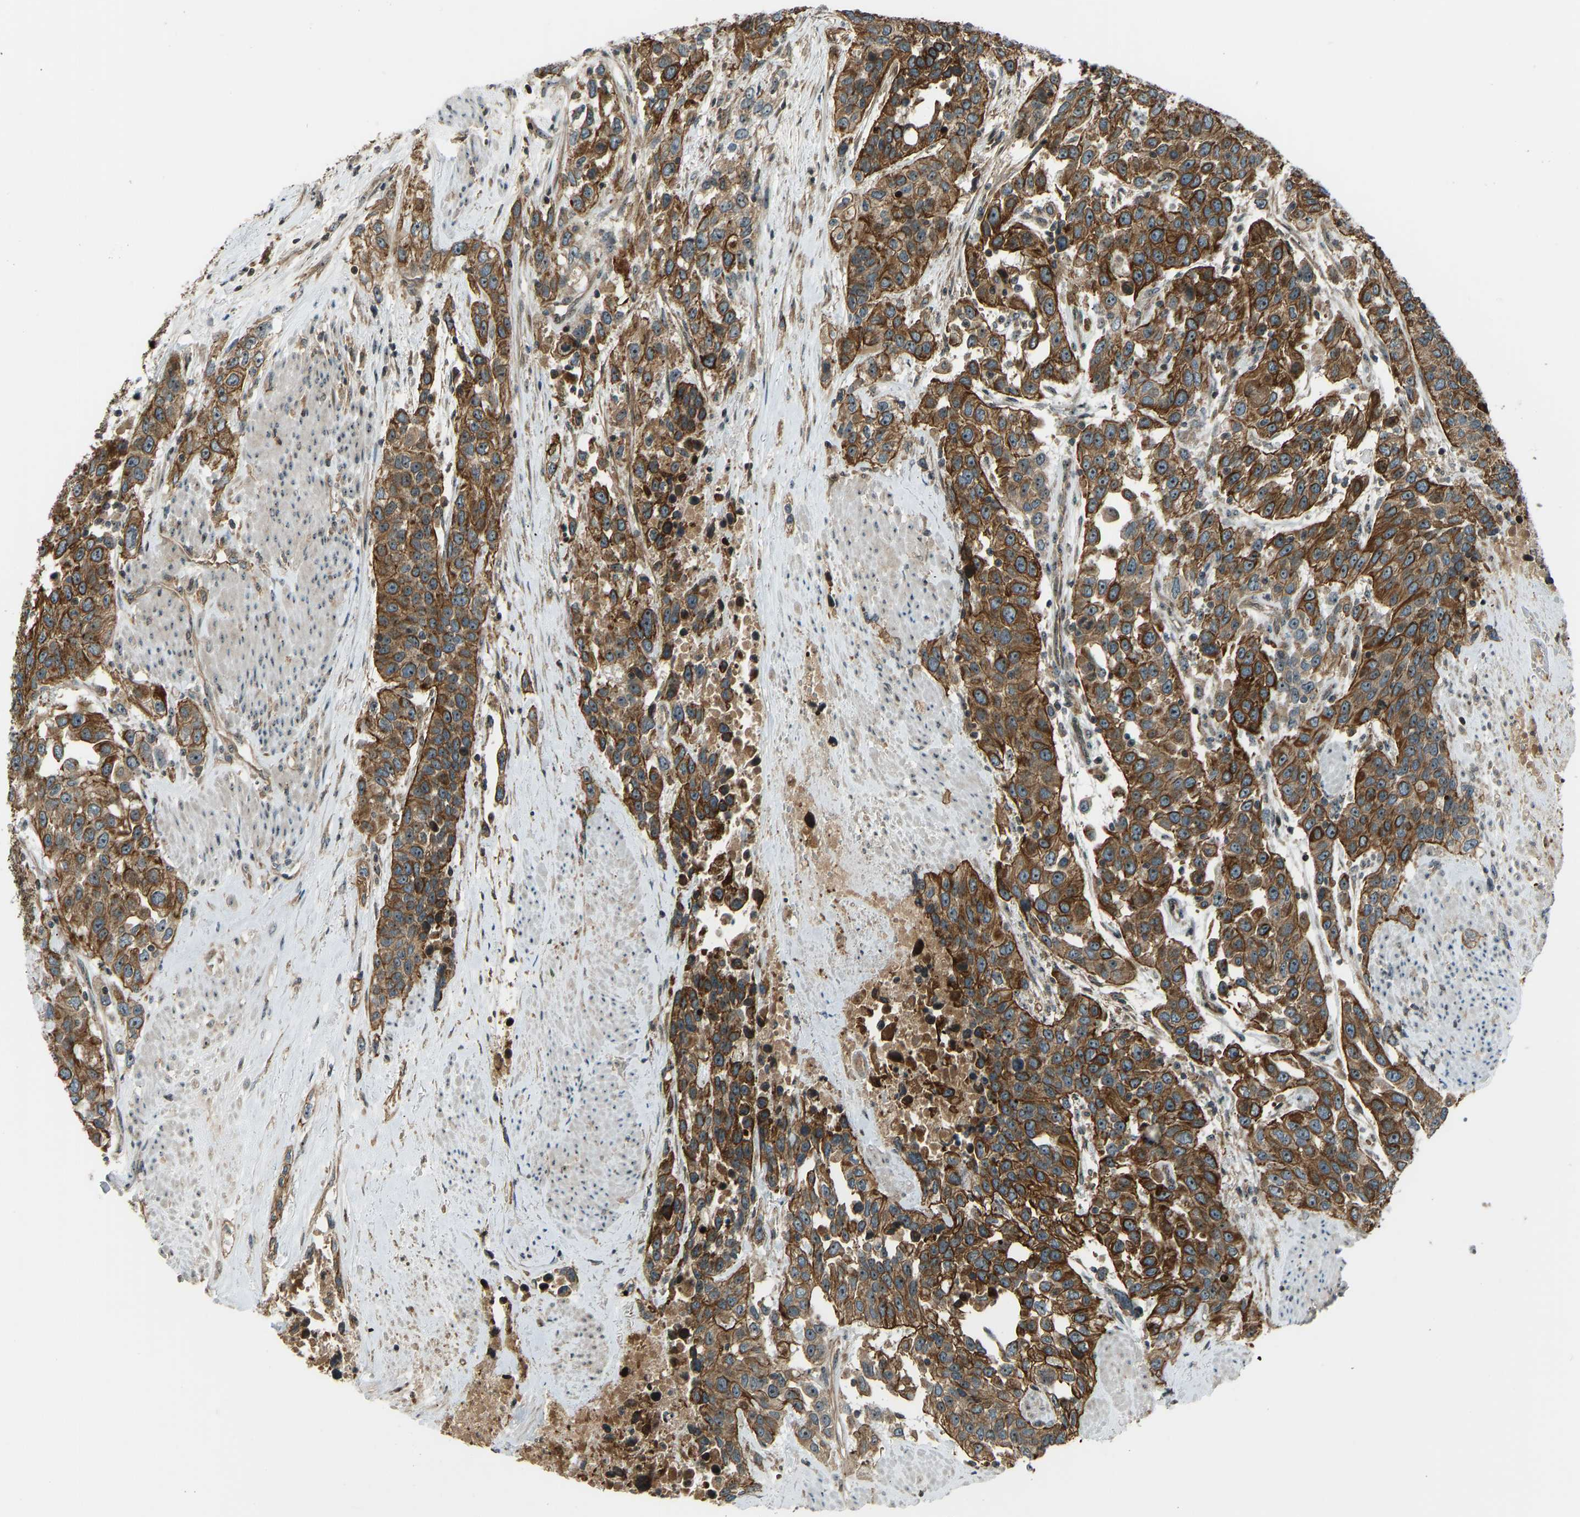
{"staining": {"intensity": "strong", "quantity": ">75%", "location": "cytoplasmic/membranous"}, "tissue": "urothelial cancer", "cell_type": "Tumor cells", "image_type": "cancer", "snomed": [{"axis": "morphology", "description": "Urothelial carcinoma, High grade"}, {"axis": "topography", "description": "Urinary bladder"}], "caption": "Strong cytoplasmic/membranous expression for a protein is appreciated in about >75% of tumor cells of high-grade urothelial carcinoma using immunohistochemistry (IHC).", "gene": "SVOPL", "patient": {"sex": "female", "age": 80}}